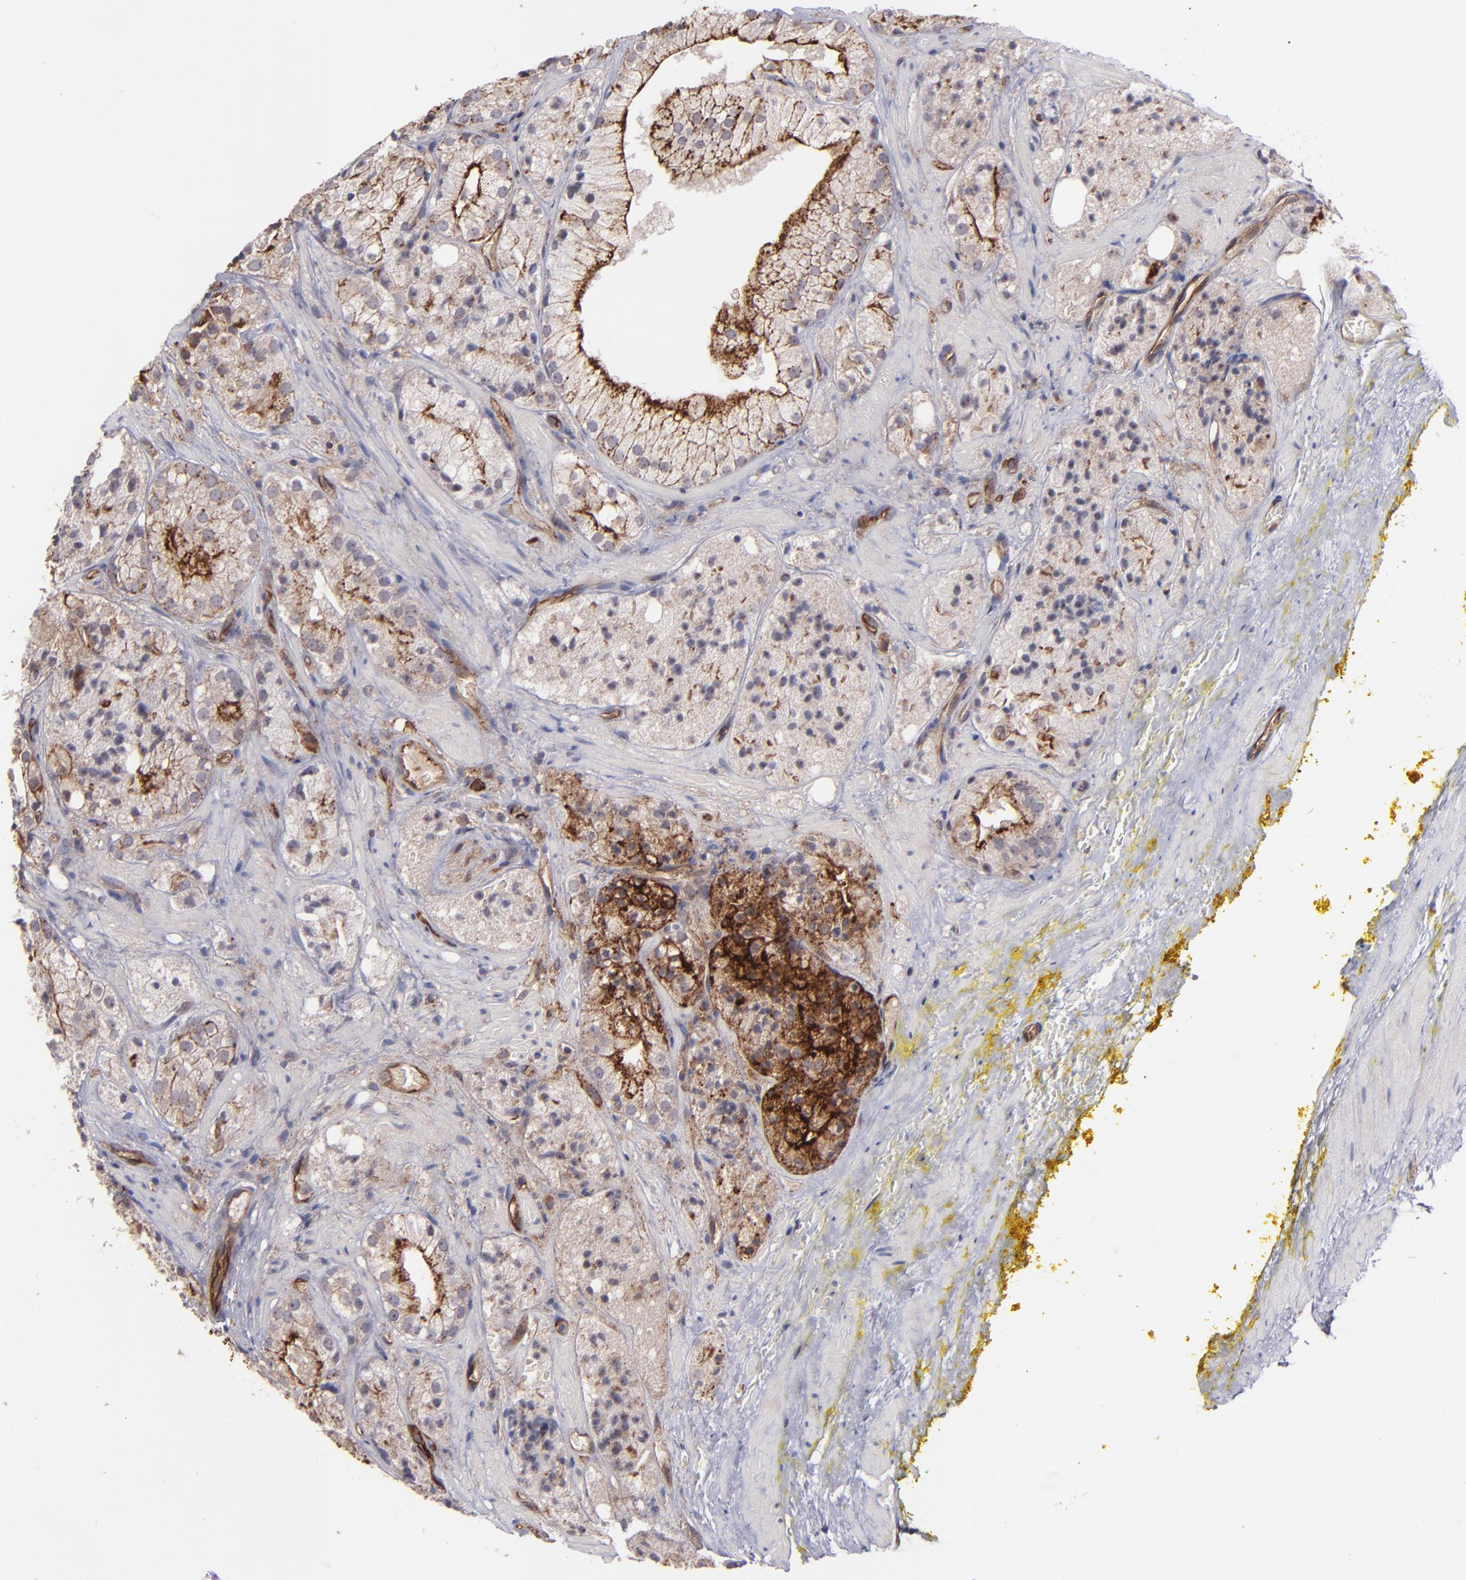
{"staining": {"intensity": "moderate", "quantity": "25%-75%", "location": "cytoplasmic/membranous"}, "tissue": "prostate cancer", "cell_type": "Tumor cells", "image_type": "cancer", "snomed": [{"axis": "morphology", "description": "Adenocarcinoma, Low grade"}, {"axis": "topography", "description": "Prostate"}], "caption": "The immunohistochemical stain highlights moderate cytoplasmic/membranous staining in tumor cells of prostate cancer (adenocarcinoma (low-grade)) tissue.", "gene": "ICAM1", "patient": {"sex": "male", "age": 60}}